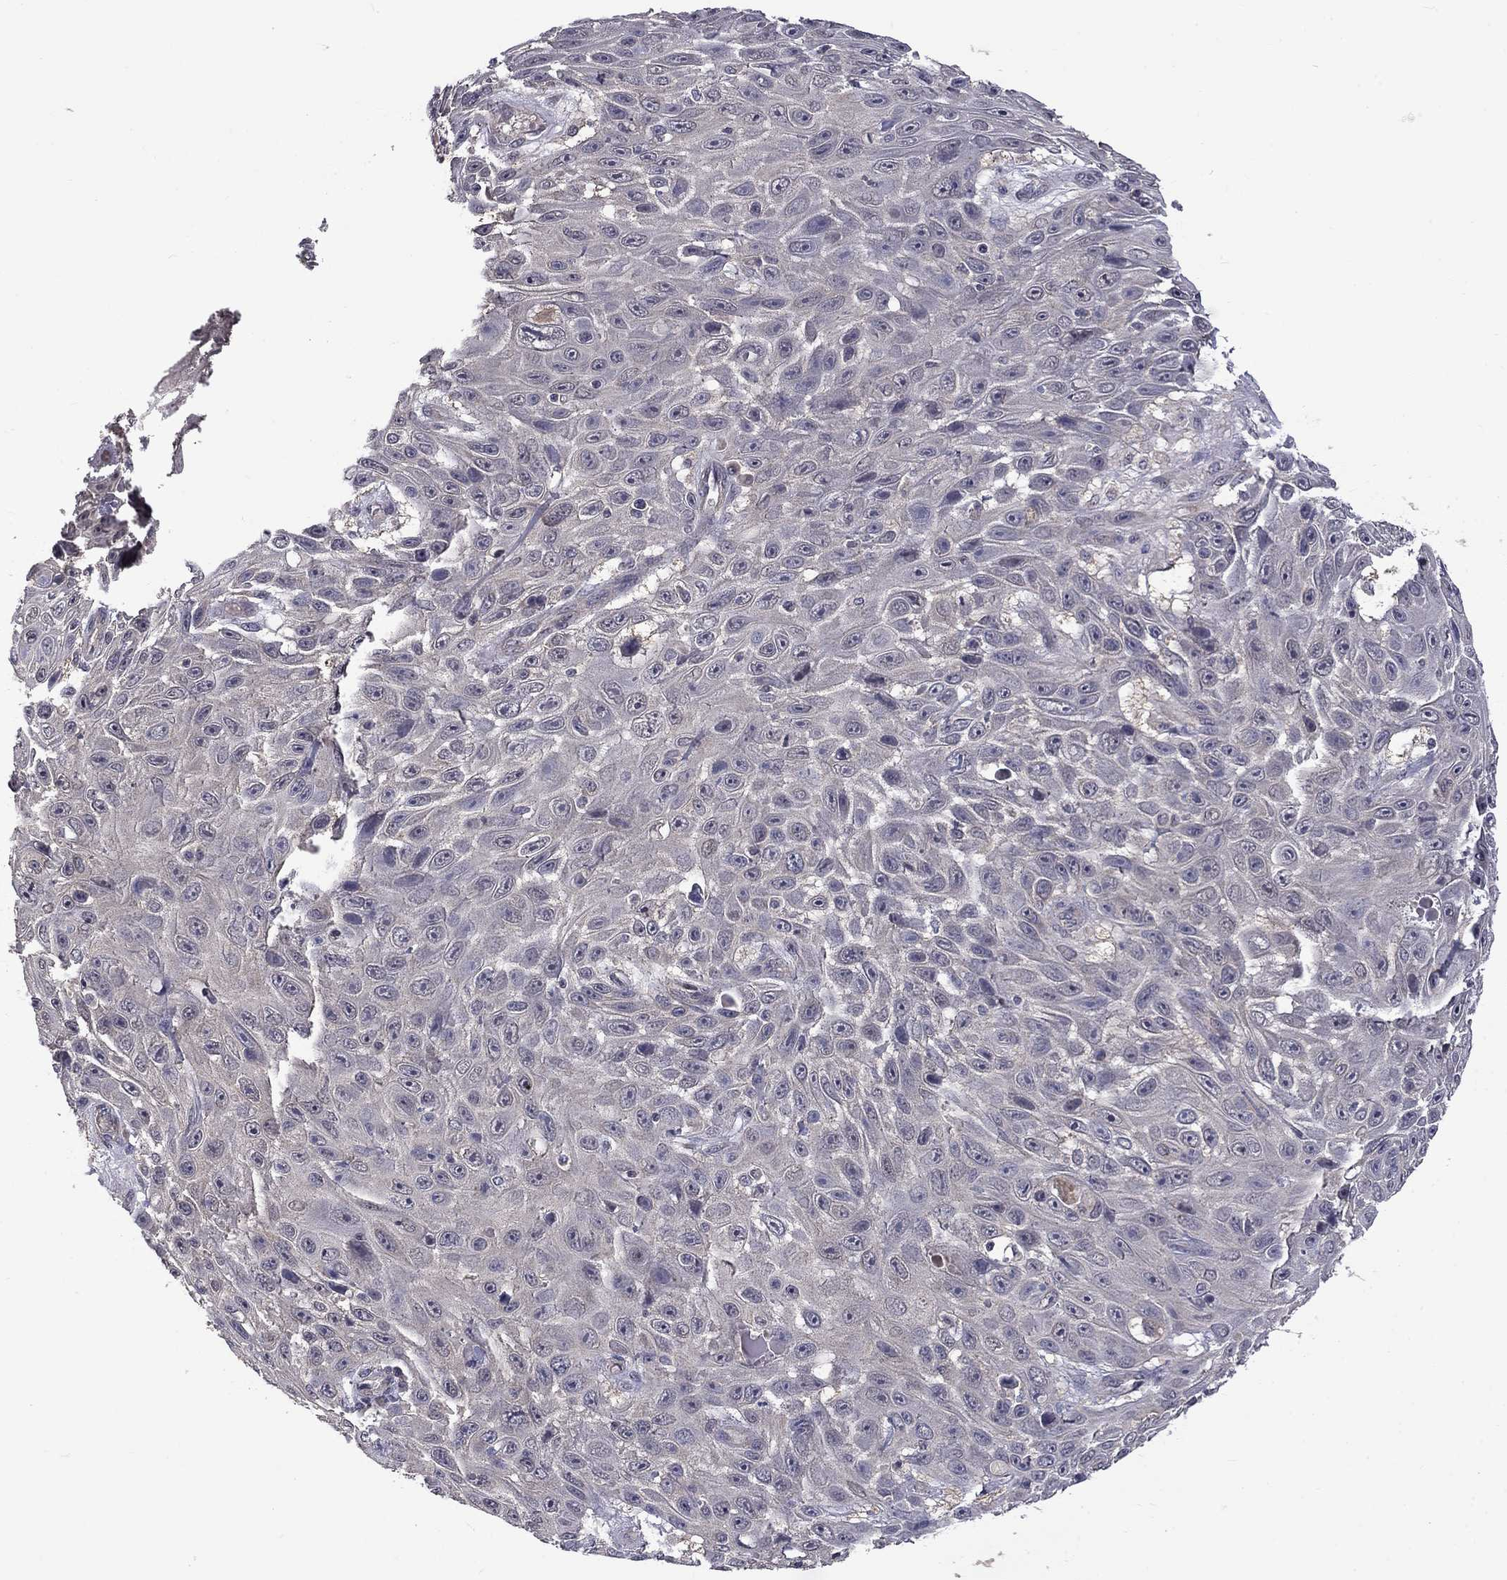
{"staining": {"intensity": "negative", "quantity": "none", "location": "none"}, "tissue": "skin cancer", "cell_type": "Tumor cells", "image_type": "cancer", "snomed": [{"axis": "morphology", "description": "Squamous cell carcinoma, NOS"}, {"axis": "topography", "description": "Skin"}], "caption": "Human skin cancer stained for a protein using immunohistochemistry shows no staining in tumor cells.", "gene": "SLC39A14", "patient": {"sex": "male", "age": 82}}